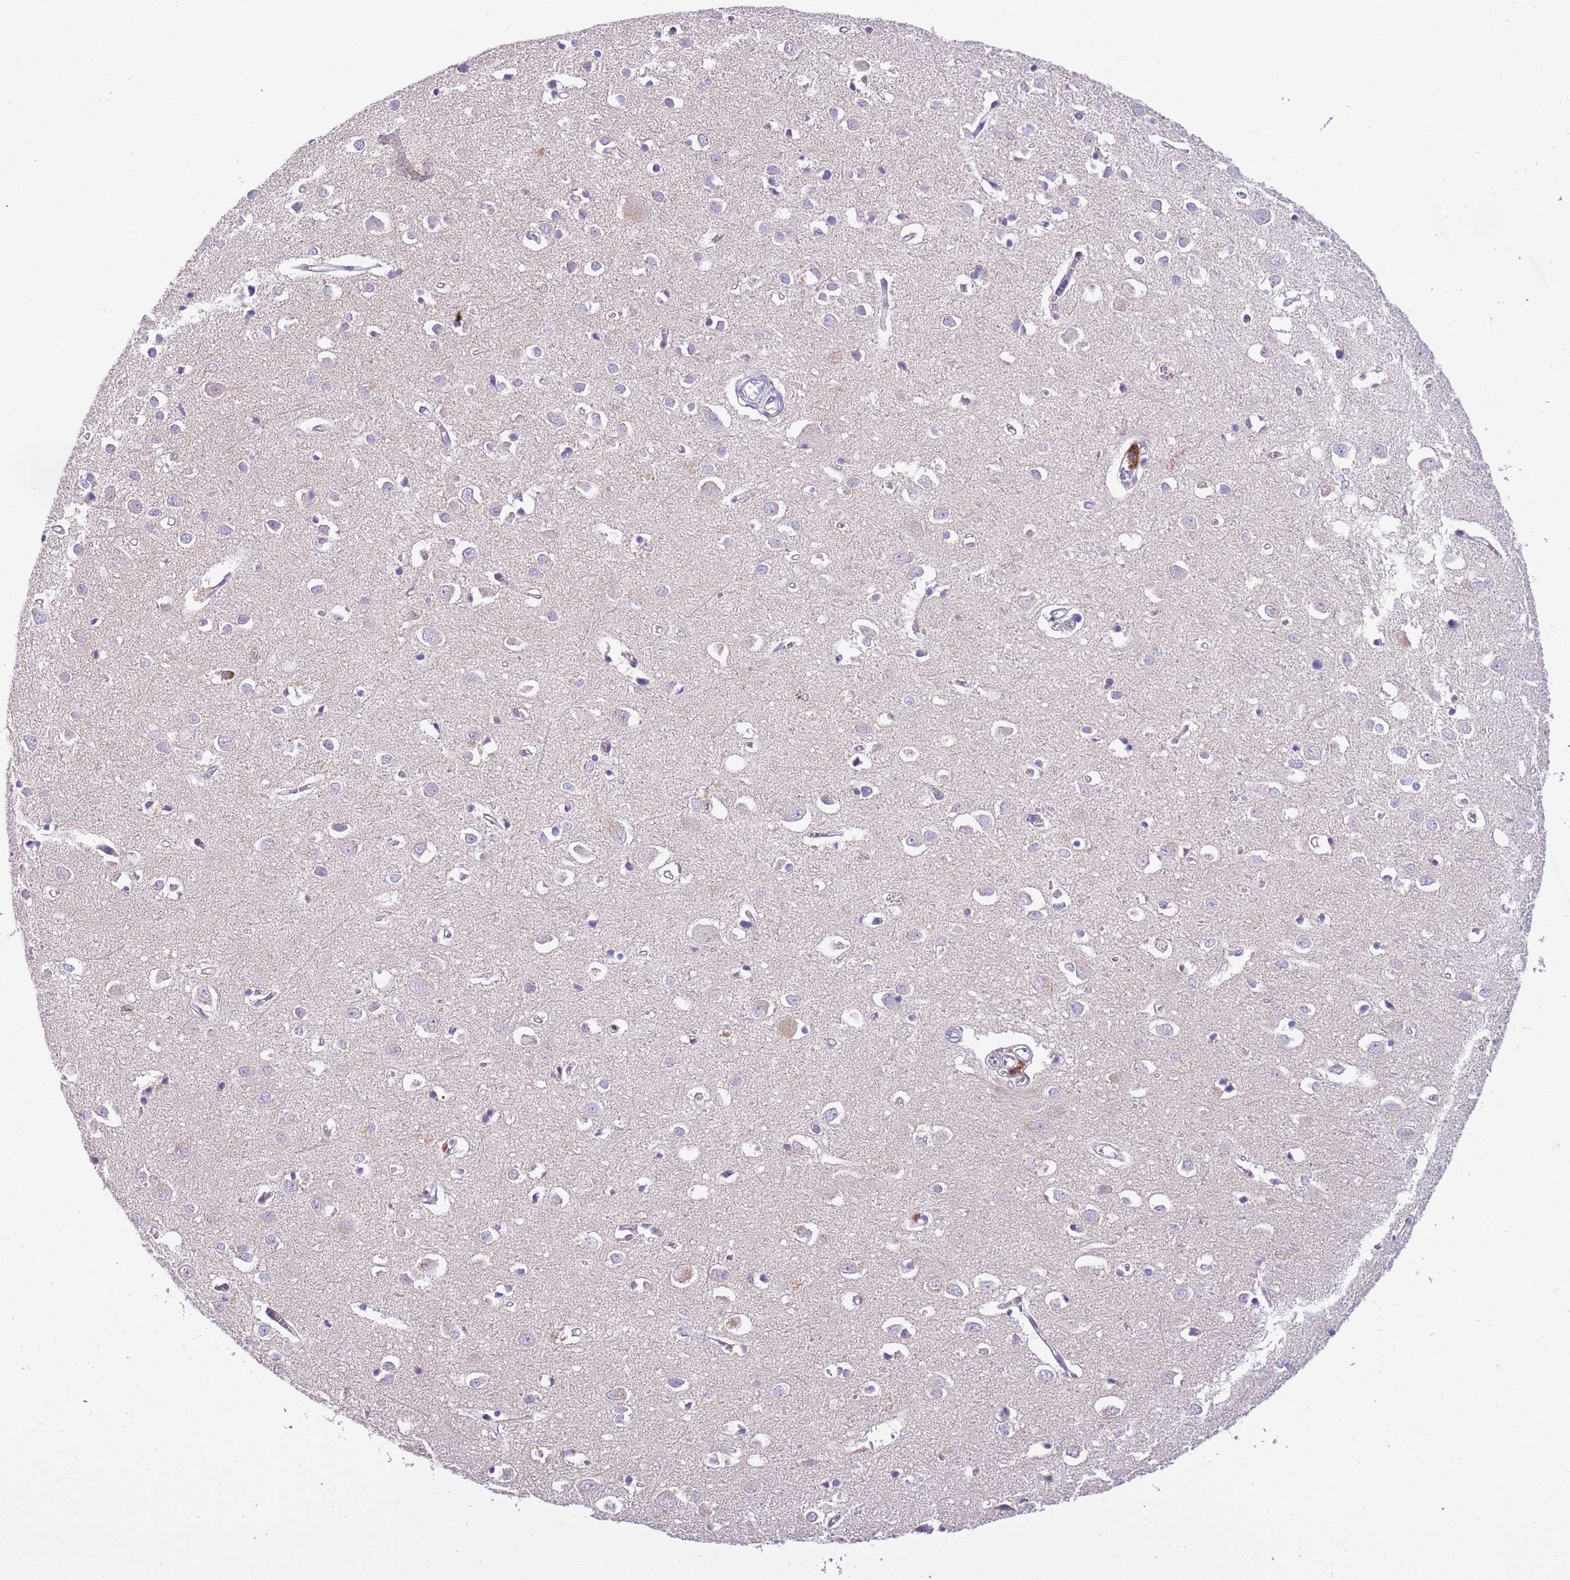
{"staining": {"intensity": "negative", "quantity": "none", "location": "none"}, "tissue": "cerebral cortex", "cell_type": "Endothelial cells", "image_type": "normal", "snomed": [{"axis": "morphology", "description": "Normal tissue, NOS"}, {"axis": "topography", "description": "Cerebral cortex"}], "caption": "The histopathology image exhibits no significant positivity in endothelial cells of cerebral cortex. (IHC, brightfield microscopy, high magnification).", "gene": "CFAP73", "patient": {"sex": "female", "age": 64}}